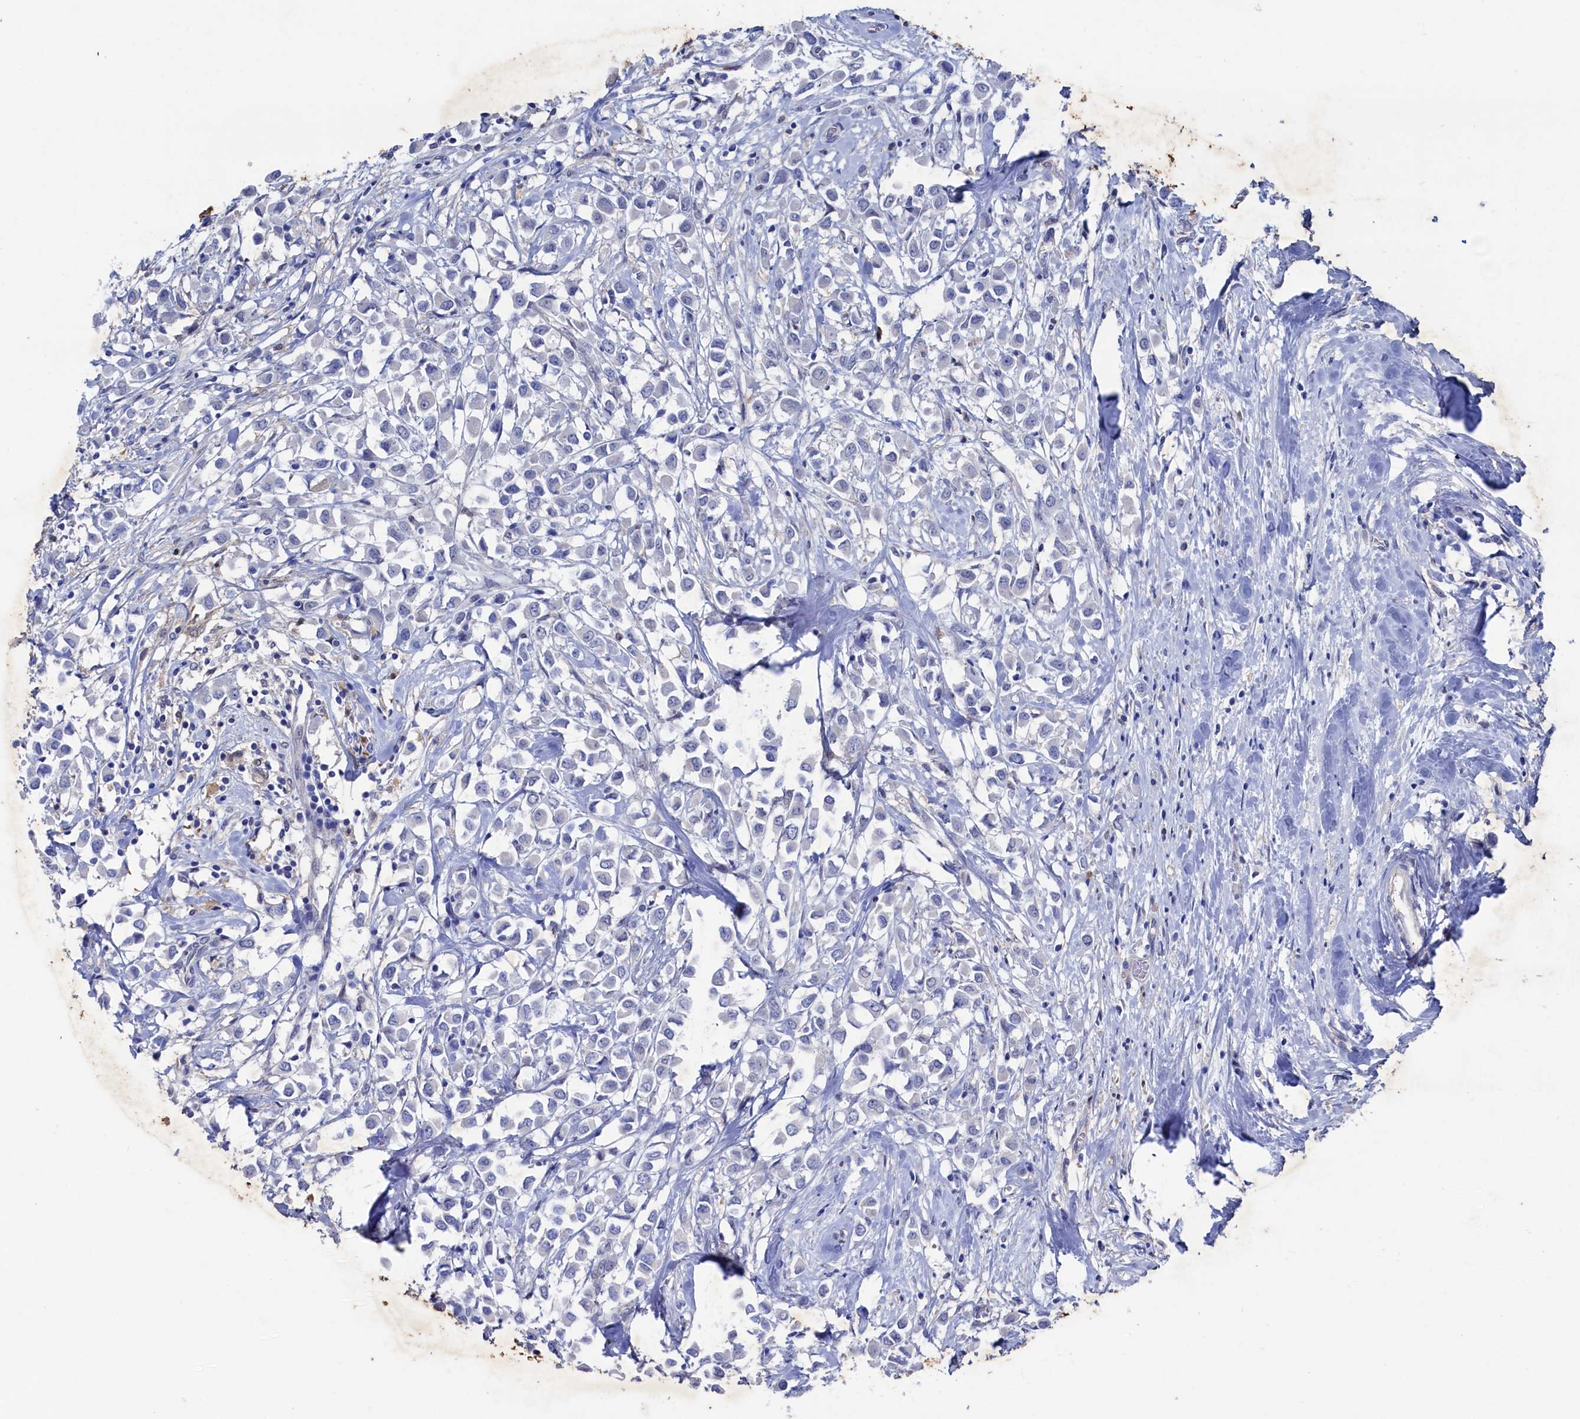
{"staining": {"intensity": "negative", "quantity": "none", "location": "none"}, "tissue": "breast cancer", "cell_type": "Tumor cells", "image_type": "cancer", "snomed": [{"axis": "morphology", "description": "Duct carcinoma"}, {"axis": "topography", "description": "Breast"}], "caption": "Immunohistochemistry of human breast cancer demonstrates no expression in tumor cells.", "gene": "RNH1", "patient": {"sex": "female", "age": 87}}